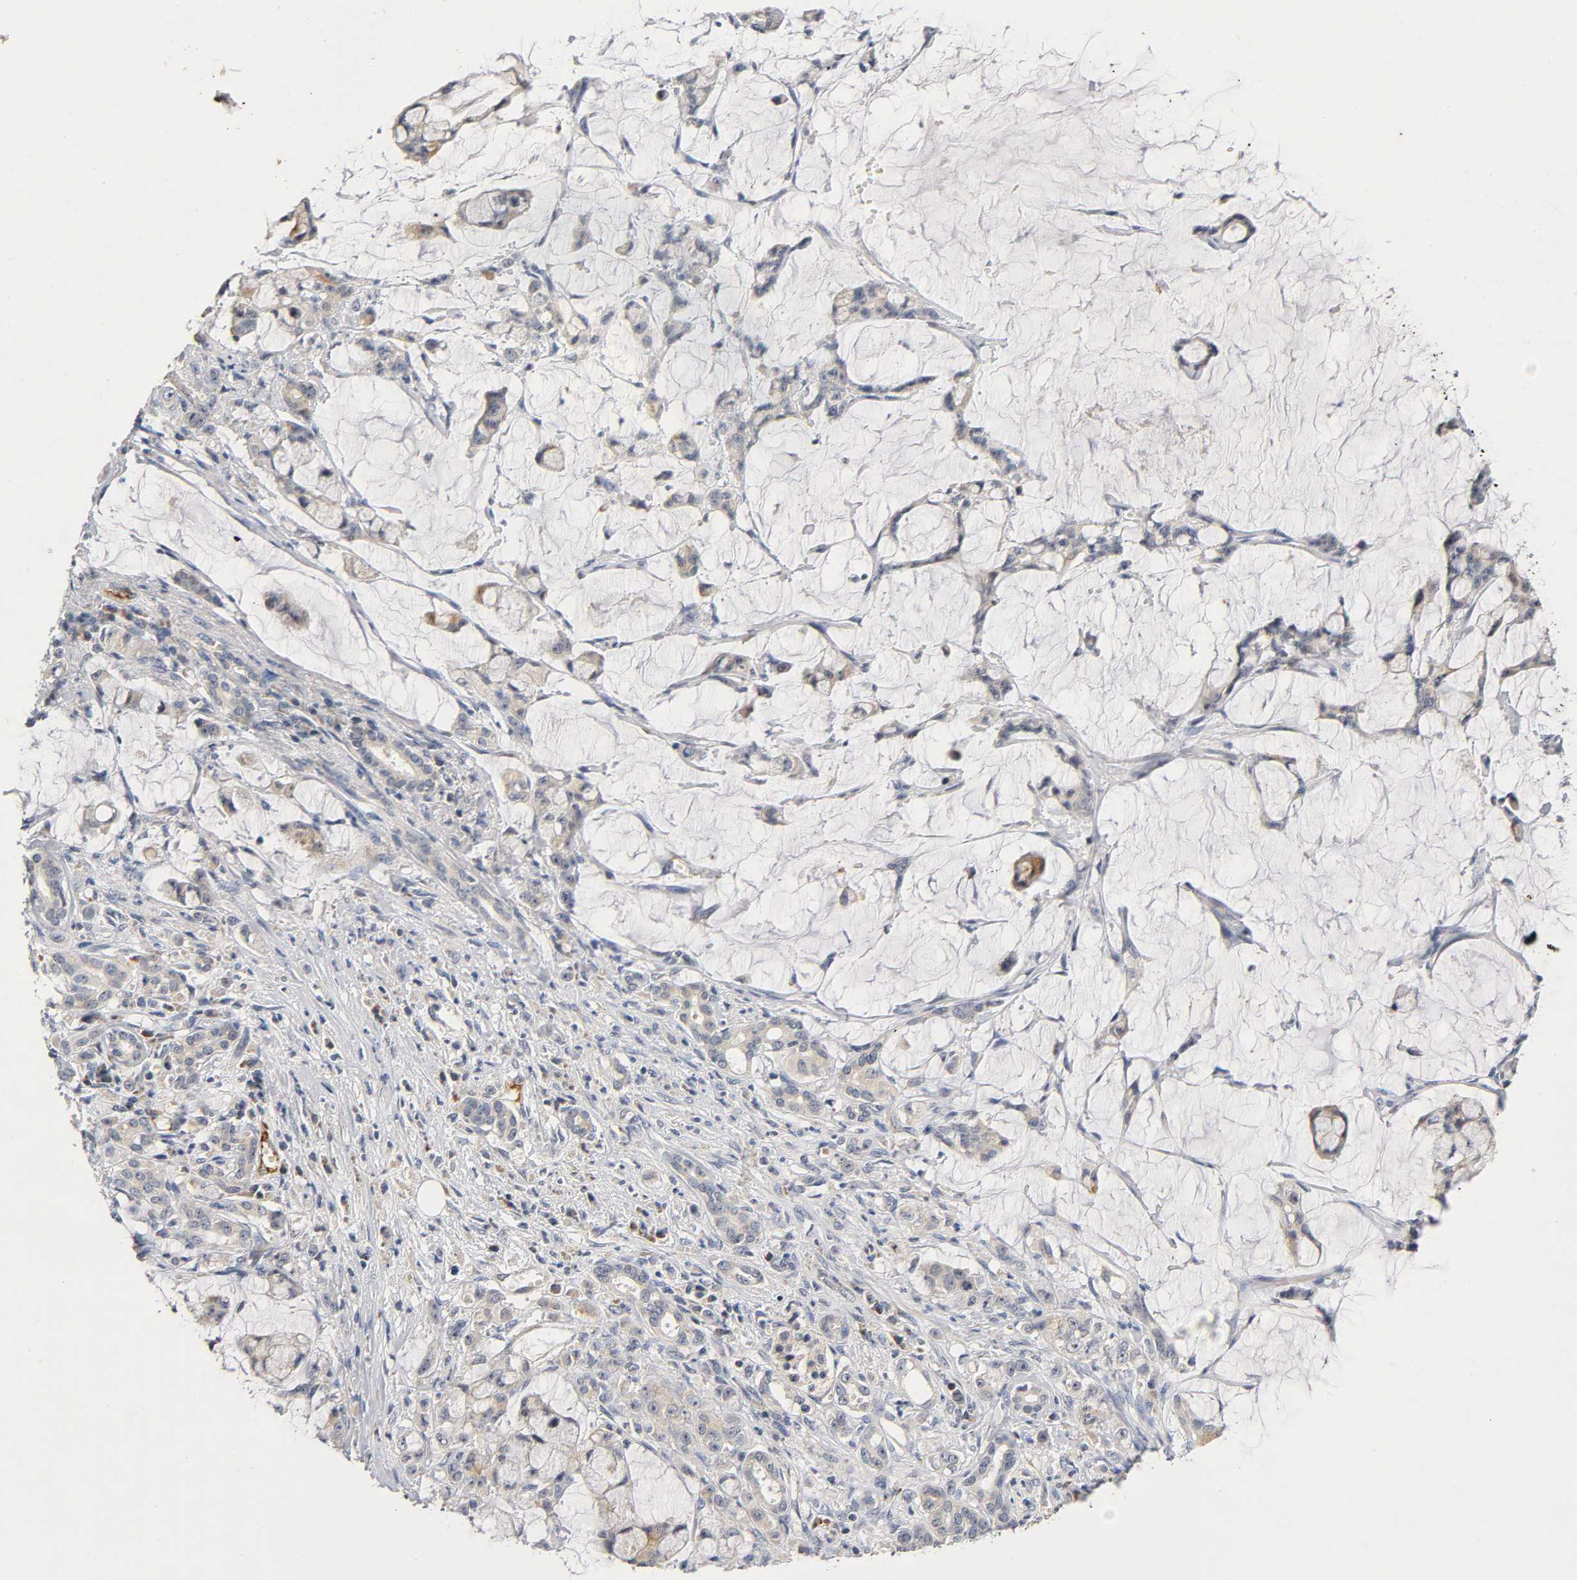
{"staining": {"intensity": "weak", "quantity": ">75%", "location": "cytoplasmic/membranous"}, "tissue": "pancreatic cancer", "cell_type": "Tumor cells", "image_type": "cancer", "snomed": [{"axis": "morphology", "description": "Adenocarcinoma, NOS"}, {"axis": "topography", "description": "Pancreas"}], "caption": "The immunohistochemical stain labels weak cytoplasmic/membranous staining in tumor cells of pancreatic cancer tissue. The staining was performed using DAB to visualize the protein expression in brown, while the nuclei were stained in blue with hematoxylin (Magnification: 20x).", "gene": "NRP1", "patient": {"sex": "female", "age": 73}}